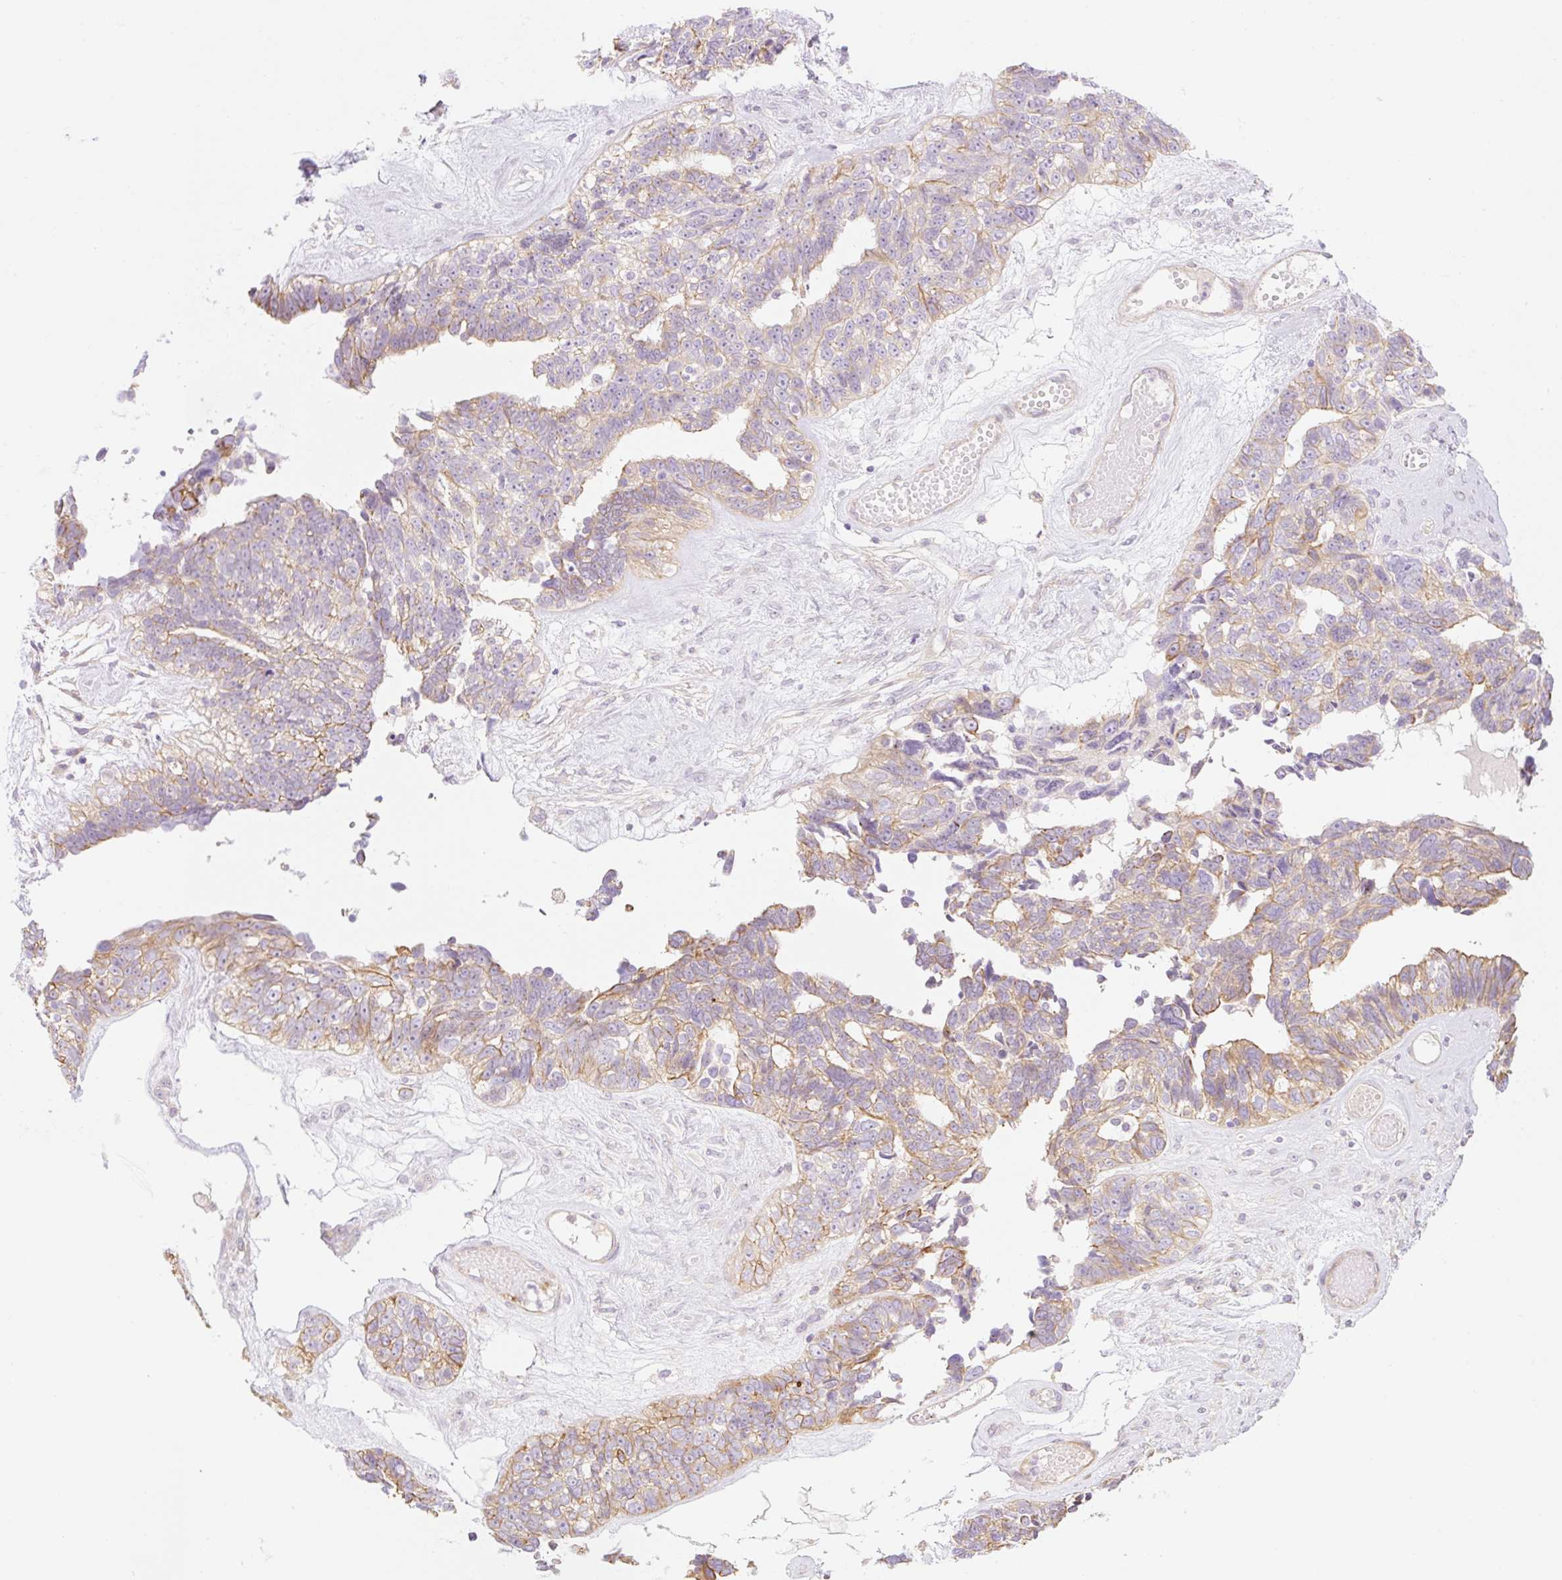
{"staining": {"intensity": "weak", "quantity": ">75%", "location": "cytoplasmic/membranous"}, "tissue": "ovarian cancer", "cell_type": "Tumor cells", "image_type": "cancer", "snomed": [{"axis": "morphology", "description": "Cystadenocarcinoma, serous, NOS"}, {"axis": "topography", "description": "Ovary"}], "caption": "Weak cytoplasmic/membranous expression is seen in about >75% of tumor cells in ovarian cancer (serous cystadenocarcinoma). (Stains: DAB (3,3'-diaminobenzidine) in brown, nuclei in blue, Microscopy: brightfield microscopy at high magnification).", "gene": "NLRP5", "patient": {"sex": "female", "age": 79}}